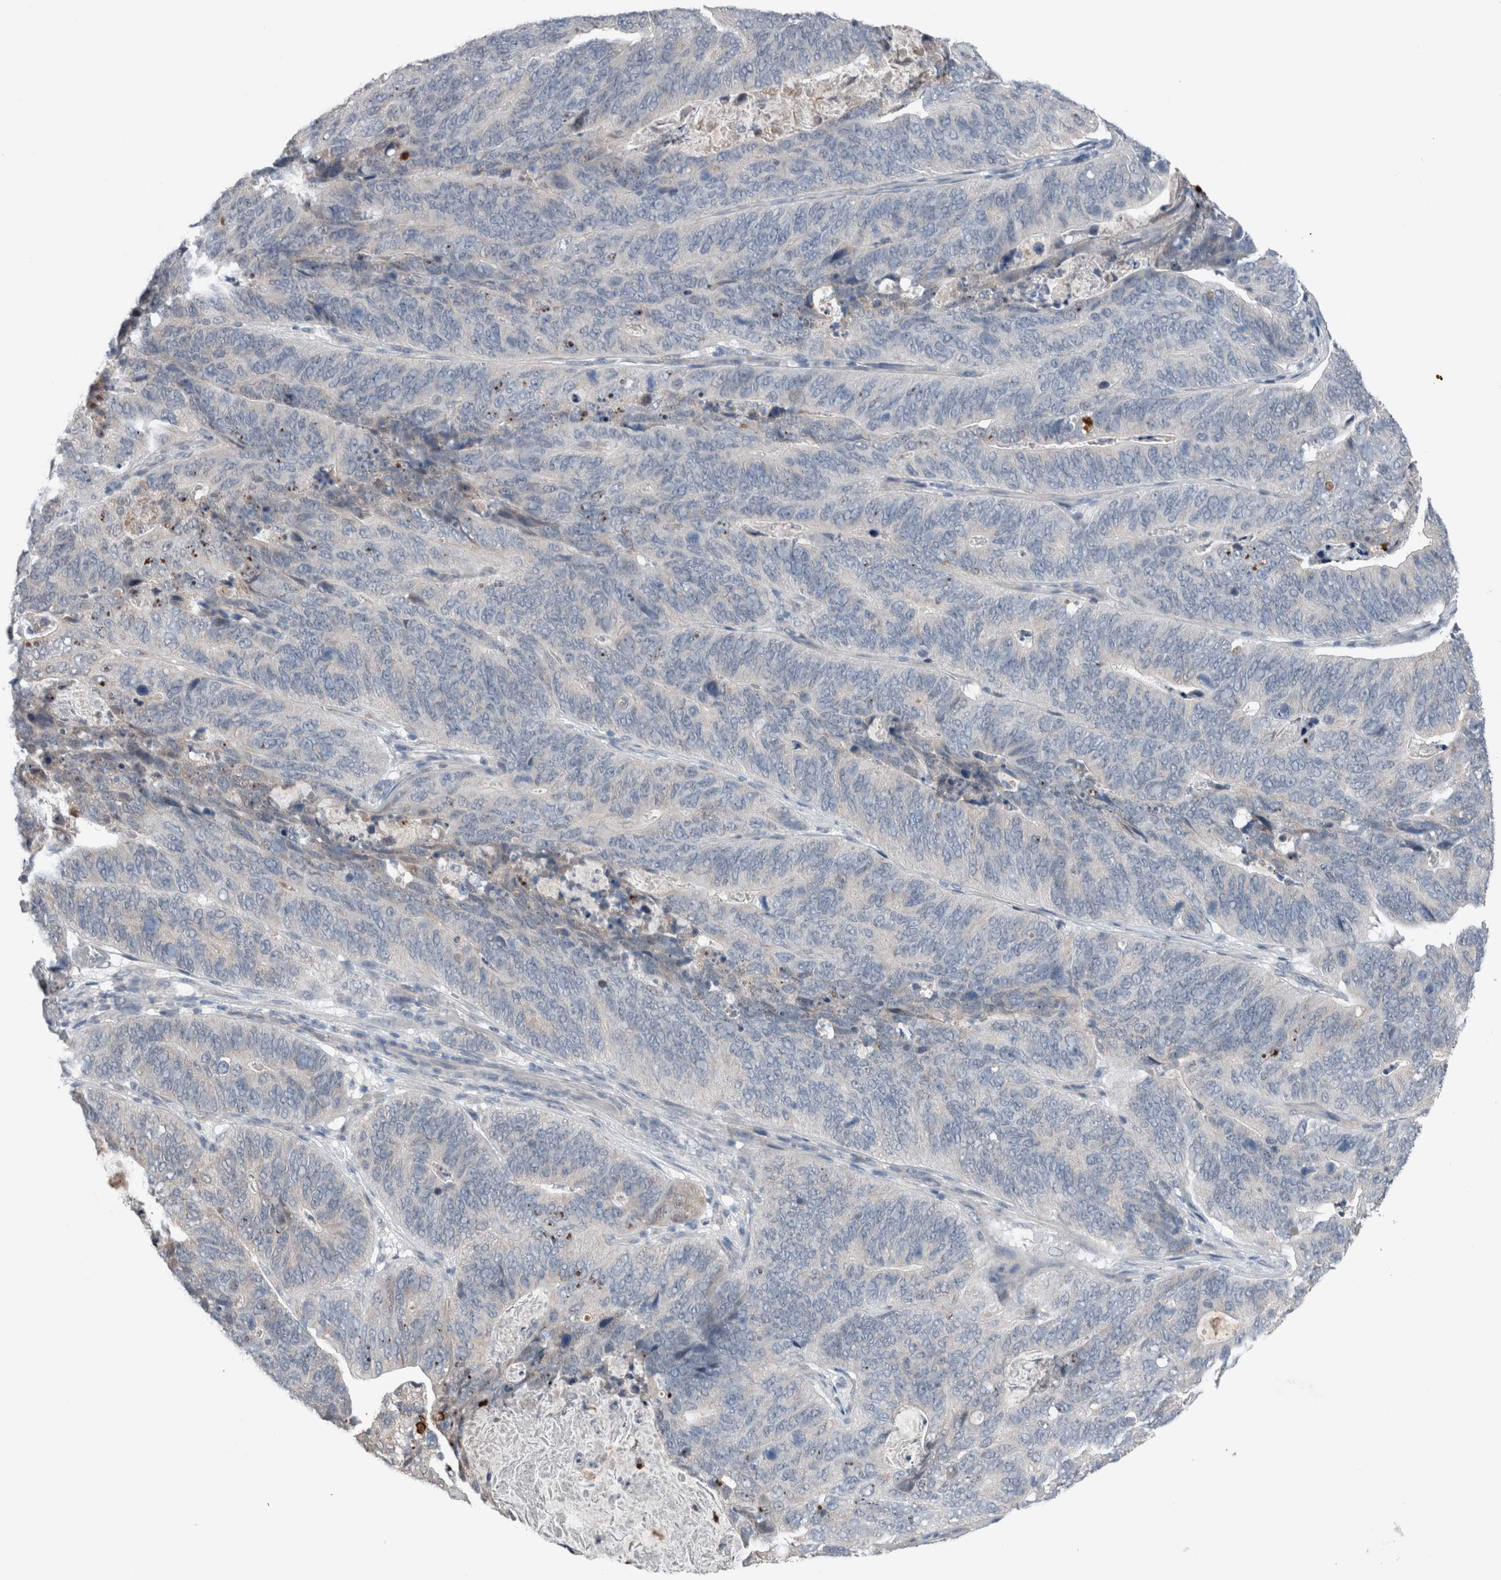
{"staining": {"intensity": "negative", "quantity": "none", "location": "none"}, "tissue": "stomach cancer", "cell_type": "Tumor cells", "image_type": "cancer", "snomed": [{"axis": "morphology", "description": "Normal tissue, NOS"}, {"axis": "morphology", "description": "Adenocarcinoma, NOS"}, {"axis": "topography", "description": "Stomach"}], "caption": "There is no significant positivity in tumor cells of stomach adenocarcinoma.", "gene": "CRNN", "patient": {"sex": "female", "age": 89}}